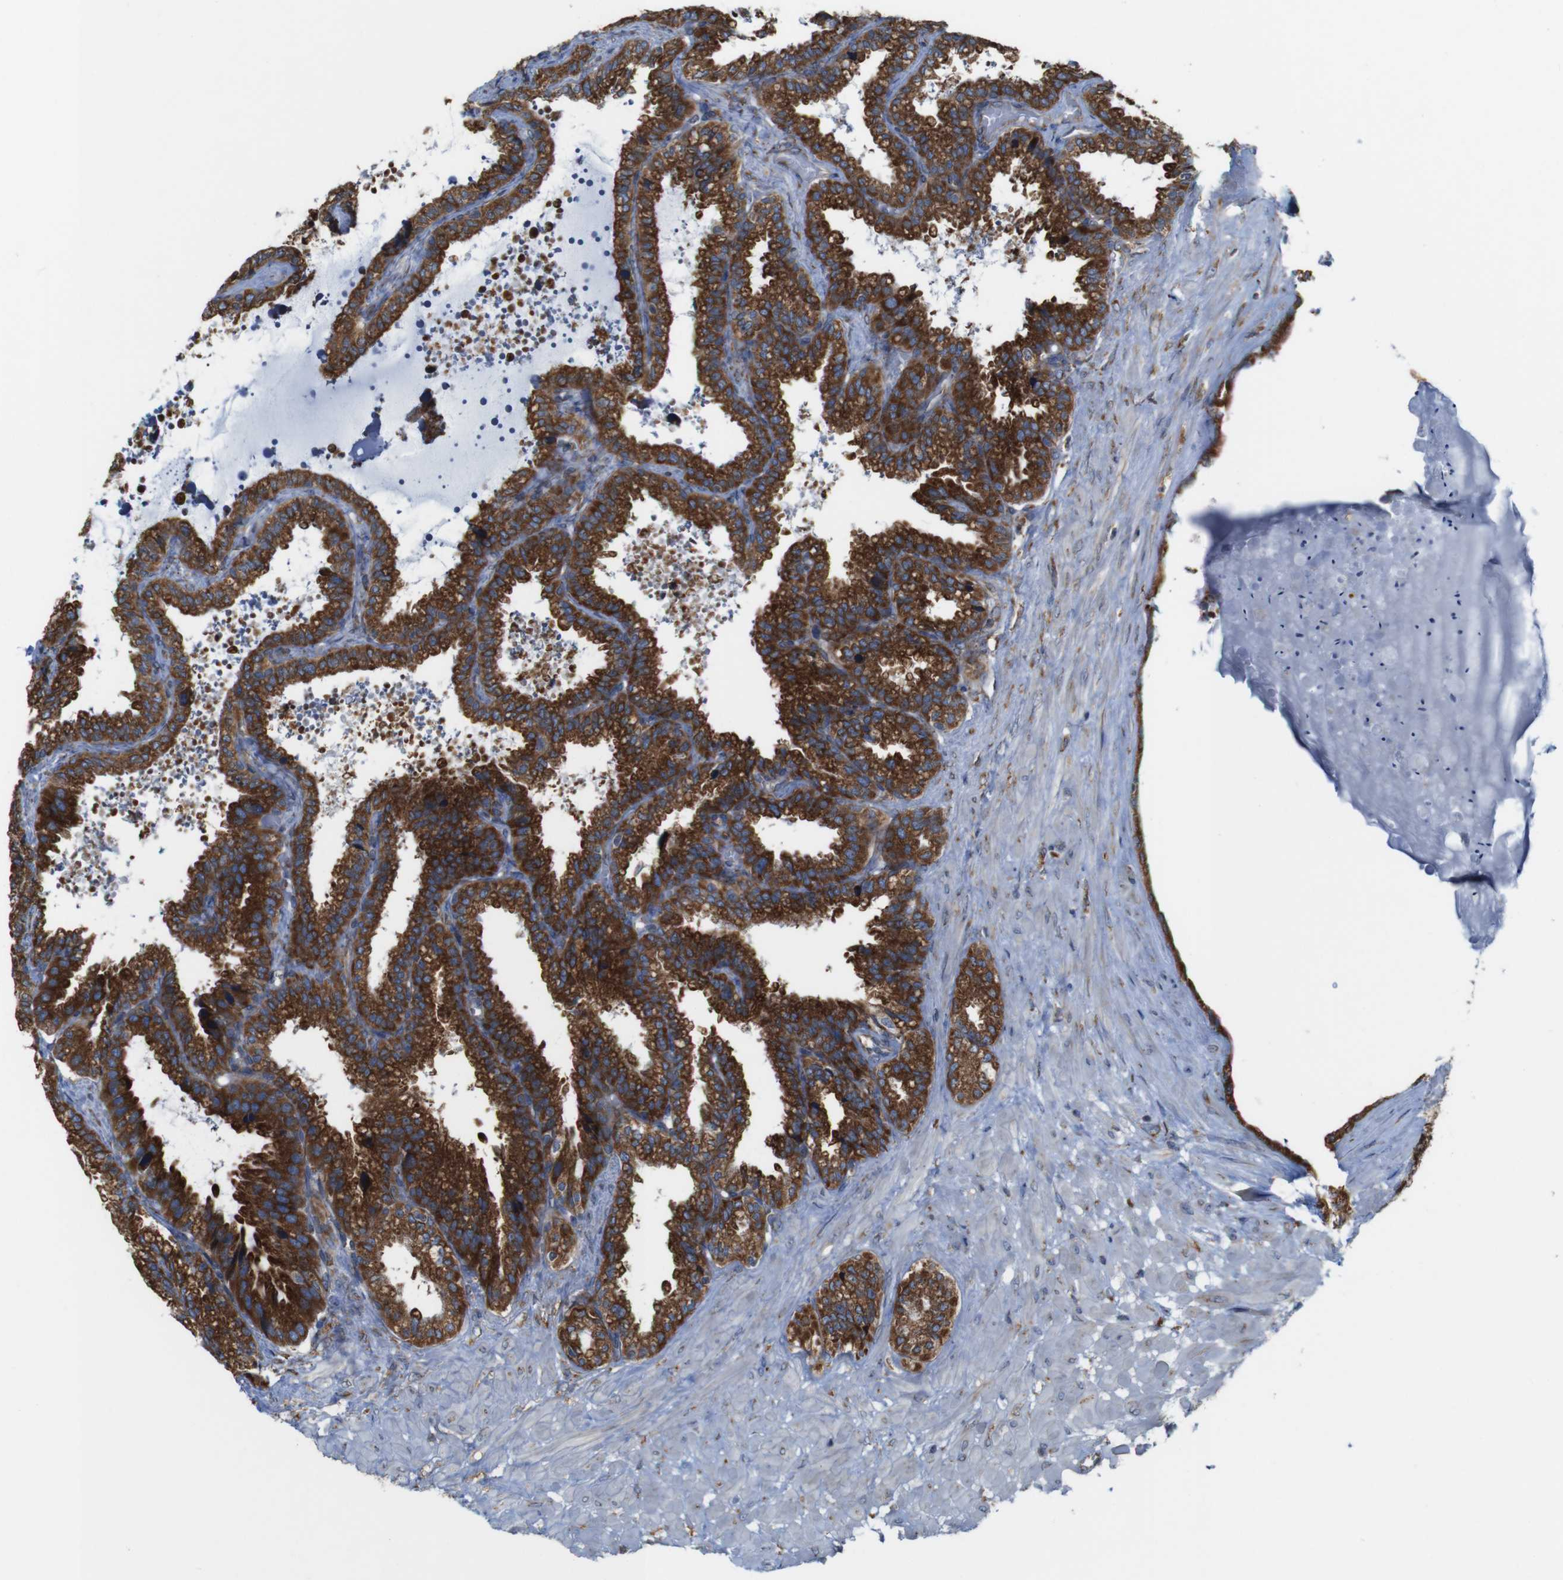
{"staining": {"intensity": "strong", "quantity": ">75%", "location": "cytoplasmic/membranous"}, "tissue": "seminal vesicle", "cell_type": "Glandular cells", "image_type": "normal", "snomed": [{"axis": "morphology", "description": "Normal tissue, NOS"}, {"axis": "topography", "description": "Seminal veicle"}], "caption": "Glandular cells show high levels of strong cytoplasmic/membranous expression in about >75% of cells in benign human seminal vesicle.", "gene": "UGGT1", "patient": {"sex": "male", "age": 46}}